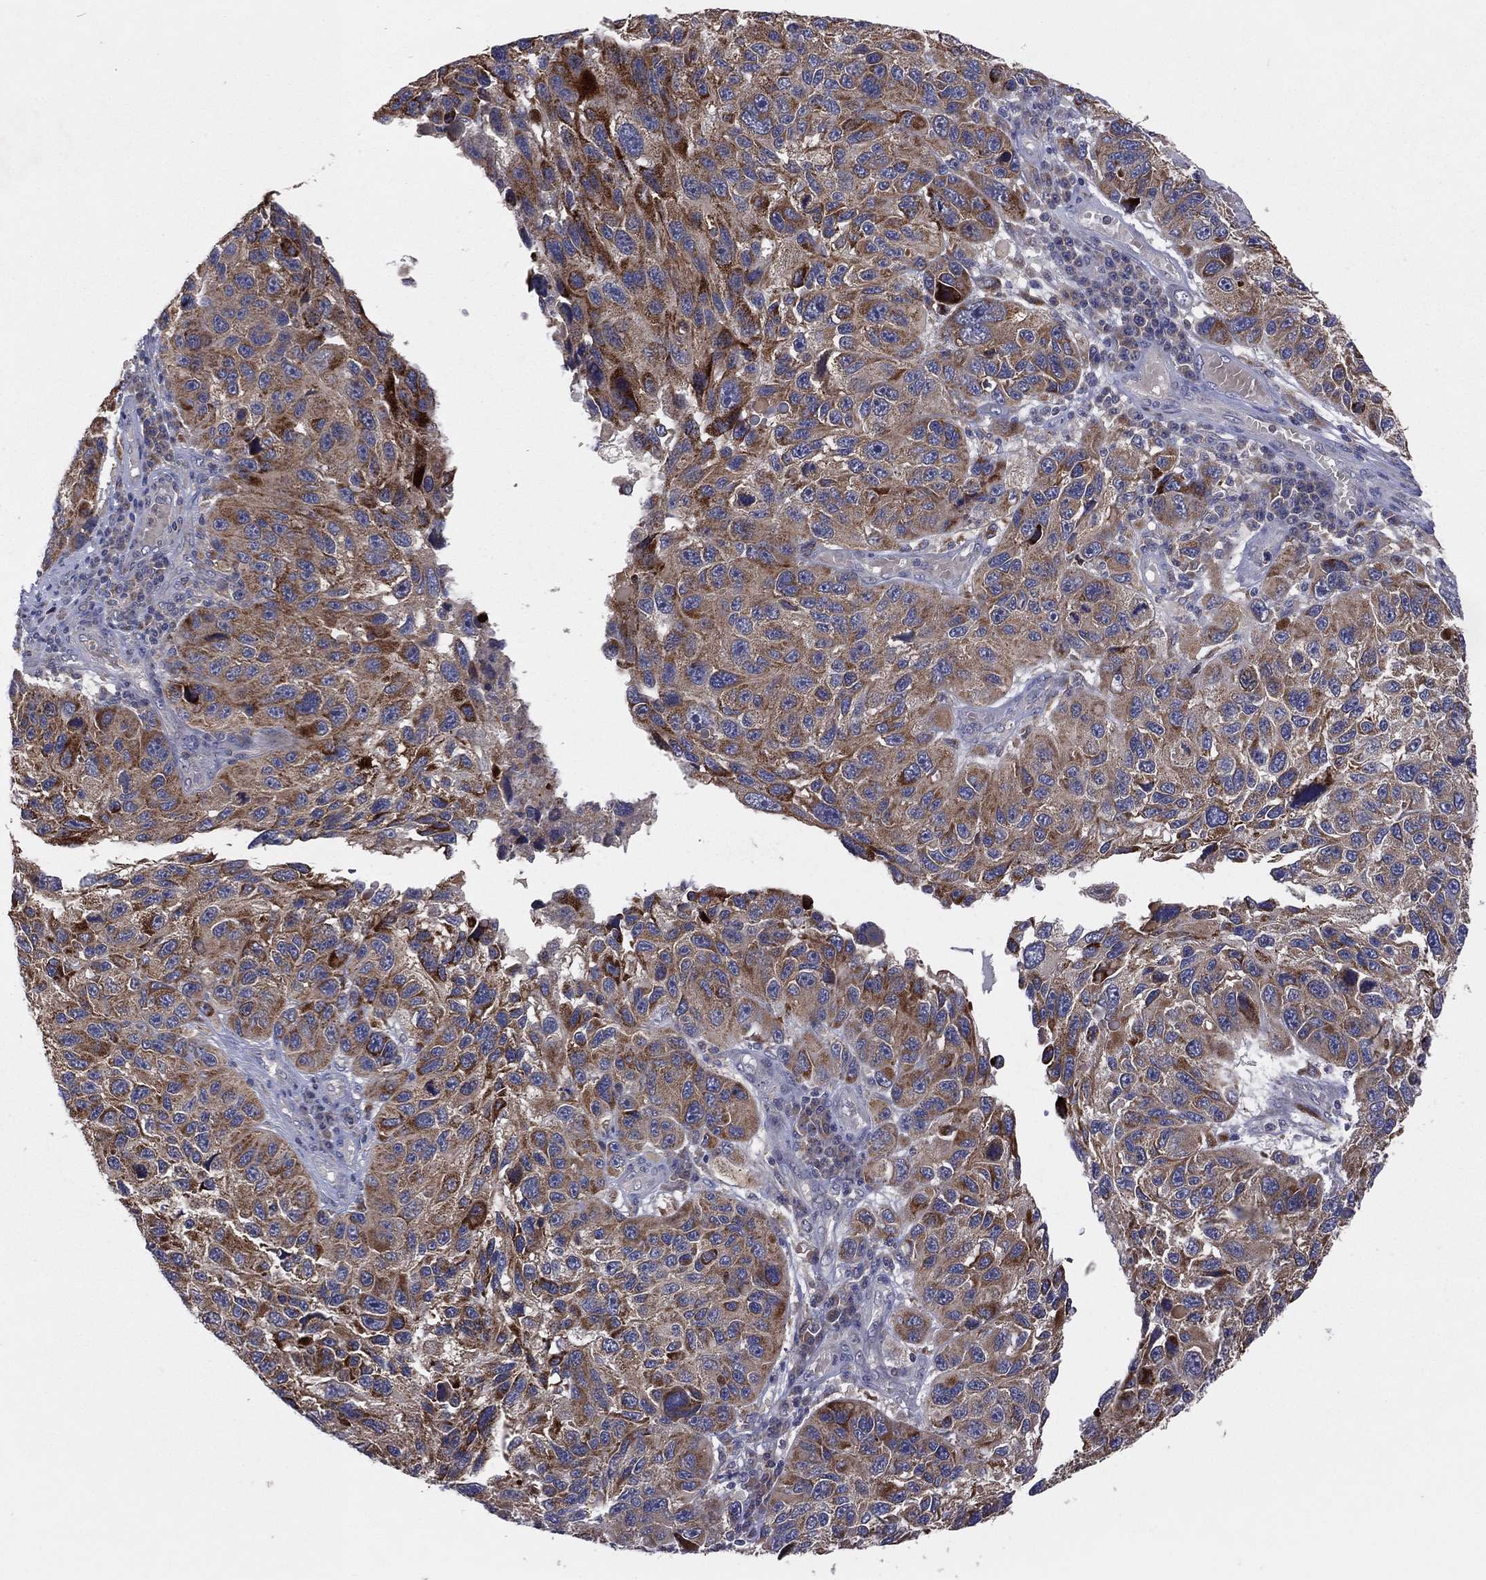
{"staining": {"intensity": "strong", "quantity": "25%-75%", "location": "cytoplasmic/membranous"}, "tissue": "melanoma", "cell_type": "Tumor cells", "image_type": "cancer", "snomed": [{"axis": "morphology", "description": "Malignant melanoma, NOS"}, {"axis": "topography", "description": "Skin"}], "caption": "A micrograph of human malignant melanoma stained for a protein reveals strong cytoplasmic/membranous brown staining in tumor cells.", "gene": "STARD3", "patient": {"sex": "male", "age": 53}}